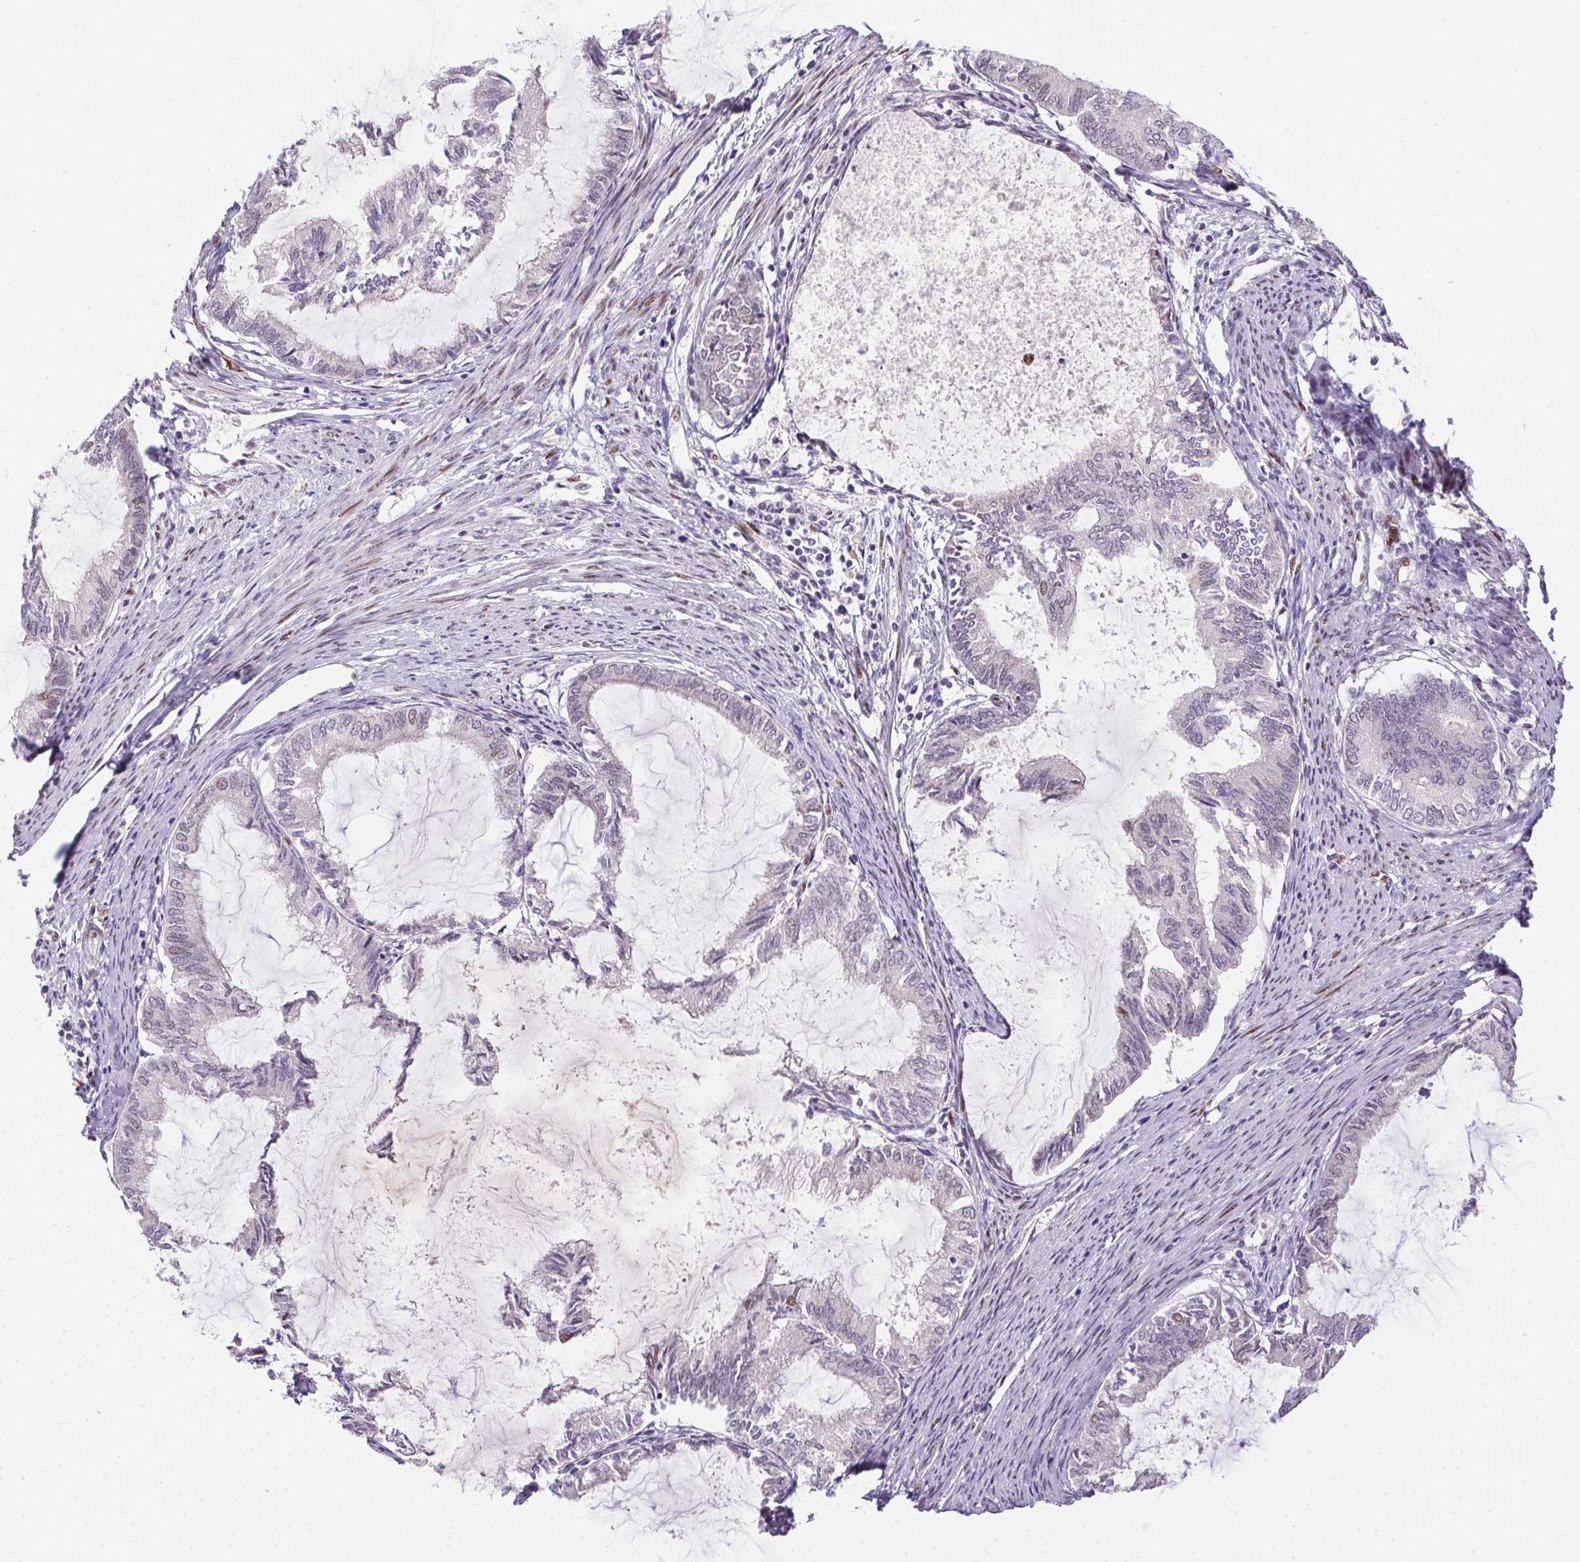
{"staining": {"intensity": "negative", "quantity": "none", "location": "none"}, "tissue": "endometrial cancer", "cell_type": "Tumor cells", "image_type": "cancer", "snomed": [{"axis": "morphology", "description": "Adenocarcinoma, NOS"}, {"axis": "topography", "description": "Endometrium"}], "caption": "IHC histopathology image of human adenocarcinoma (endometrial) stained for a protein (brown), which demonstrates no expression in tumor cells.", "gene": "SP9", "patient": {"sex": "female", "age": 86}}